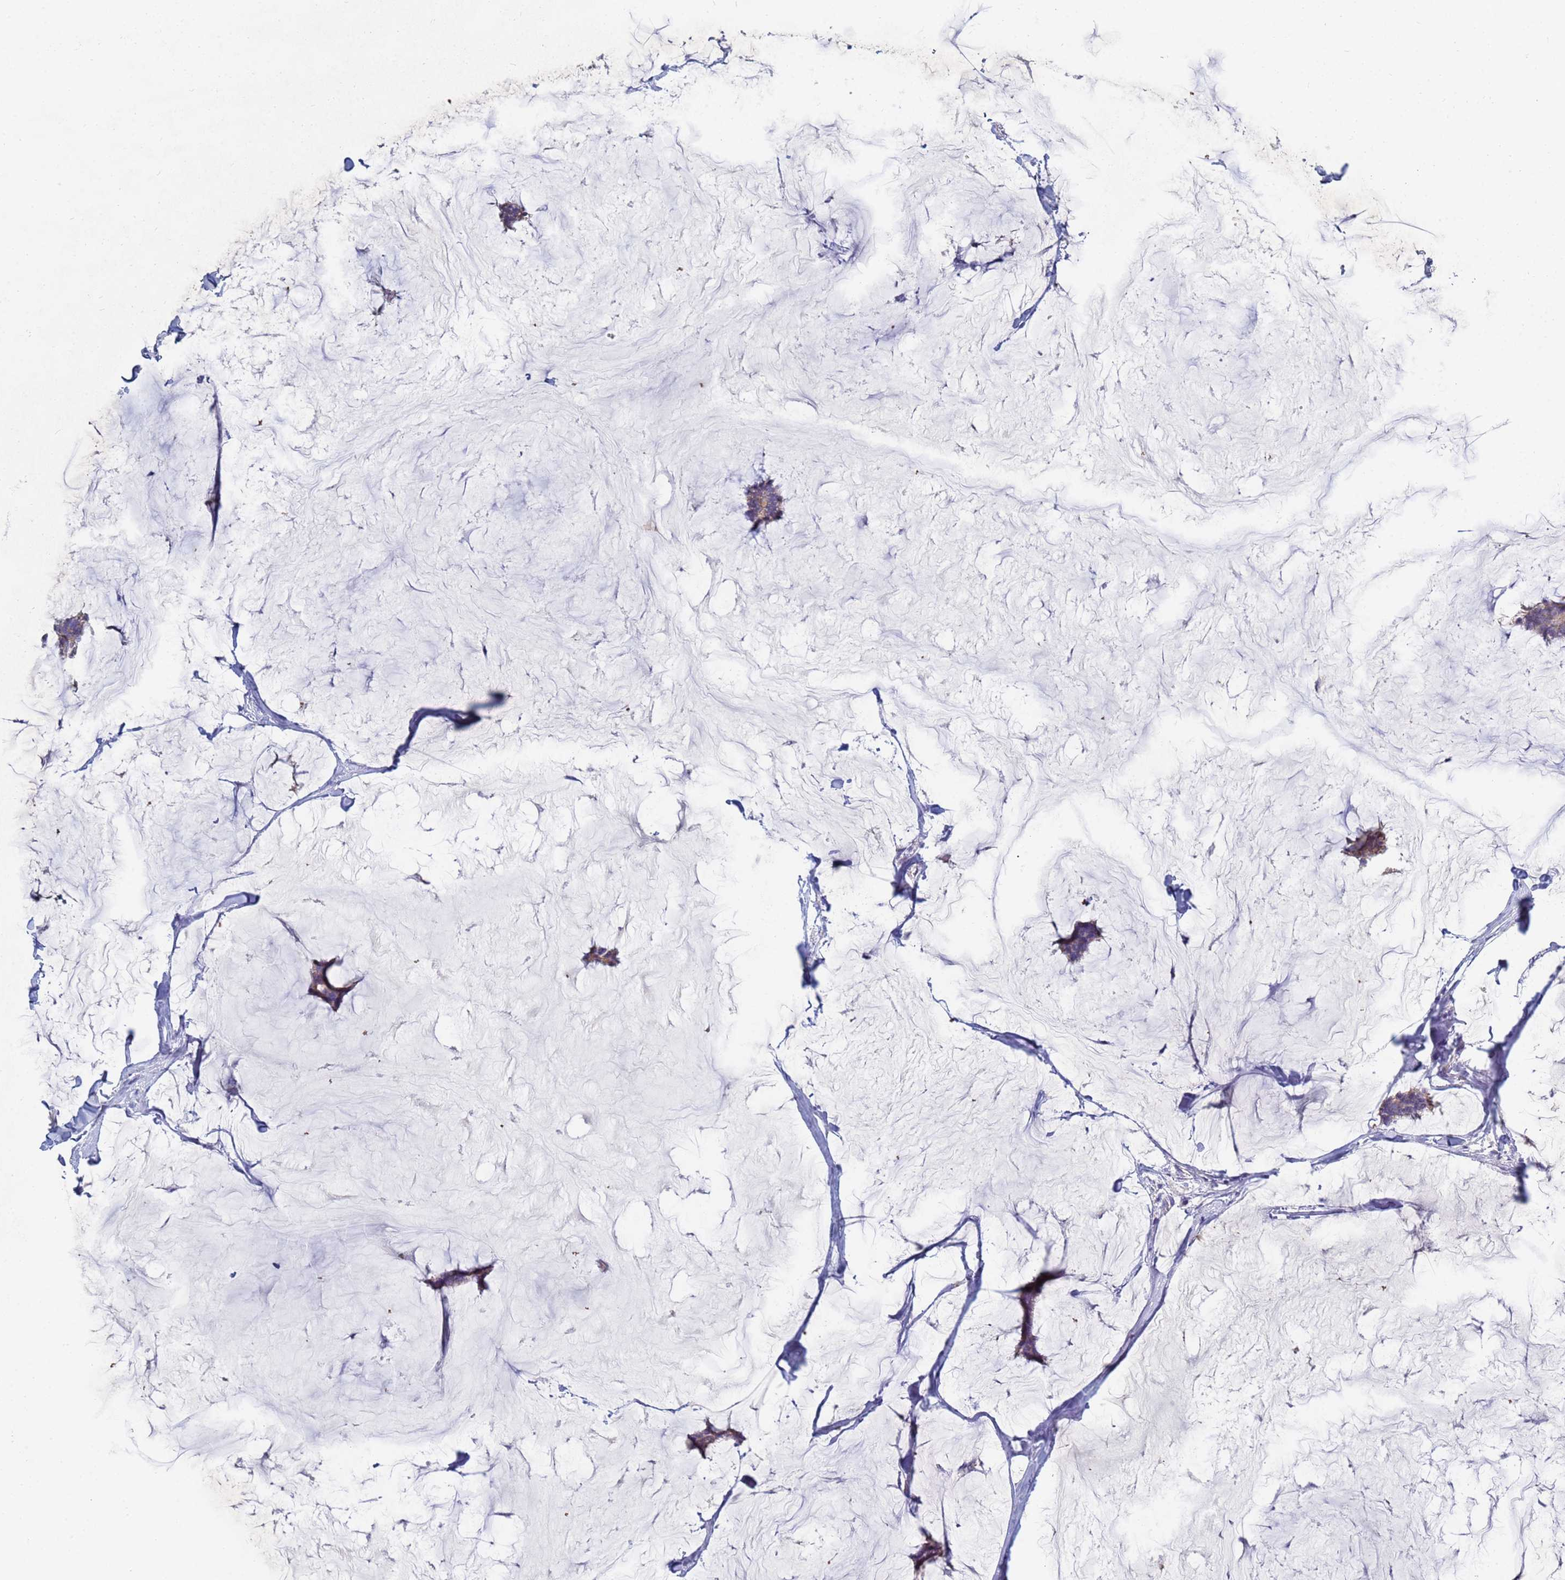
{"staining": {"intensity": "weak", "quantity": "25%-75%", "location": "cytoplasmic/membranous"}, "tissue": "breast cancer", "cell_type": "Tumor cells", "image_type": "cancer", "snomed": [{"axis": "morphology", "description": "Duct carcinoma"}, {"axis": "topography", "description": "Breast"}], "caption": "Weak cytoplasmic/membranous protein staining is seen in approximately 25%-75% of tumor cells in breast infiltrating ductal carcinoma. Immunohistochemistry (ihc) stains the protein of interest in brown and the nuclei are stained blue.", "gene": "SDR39U1", "patient": {"sex": "female", "age": 93}}